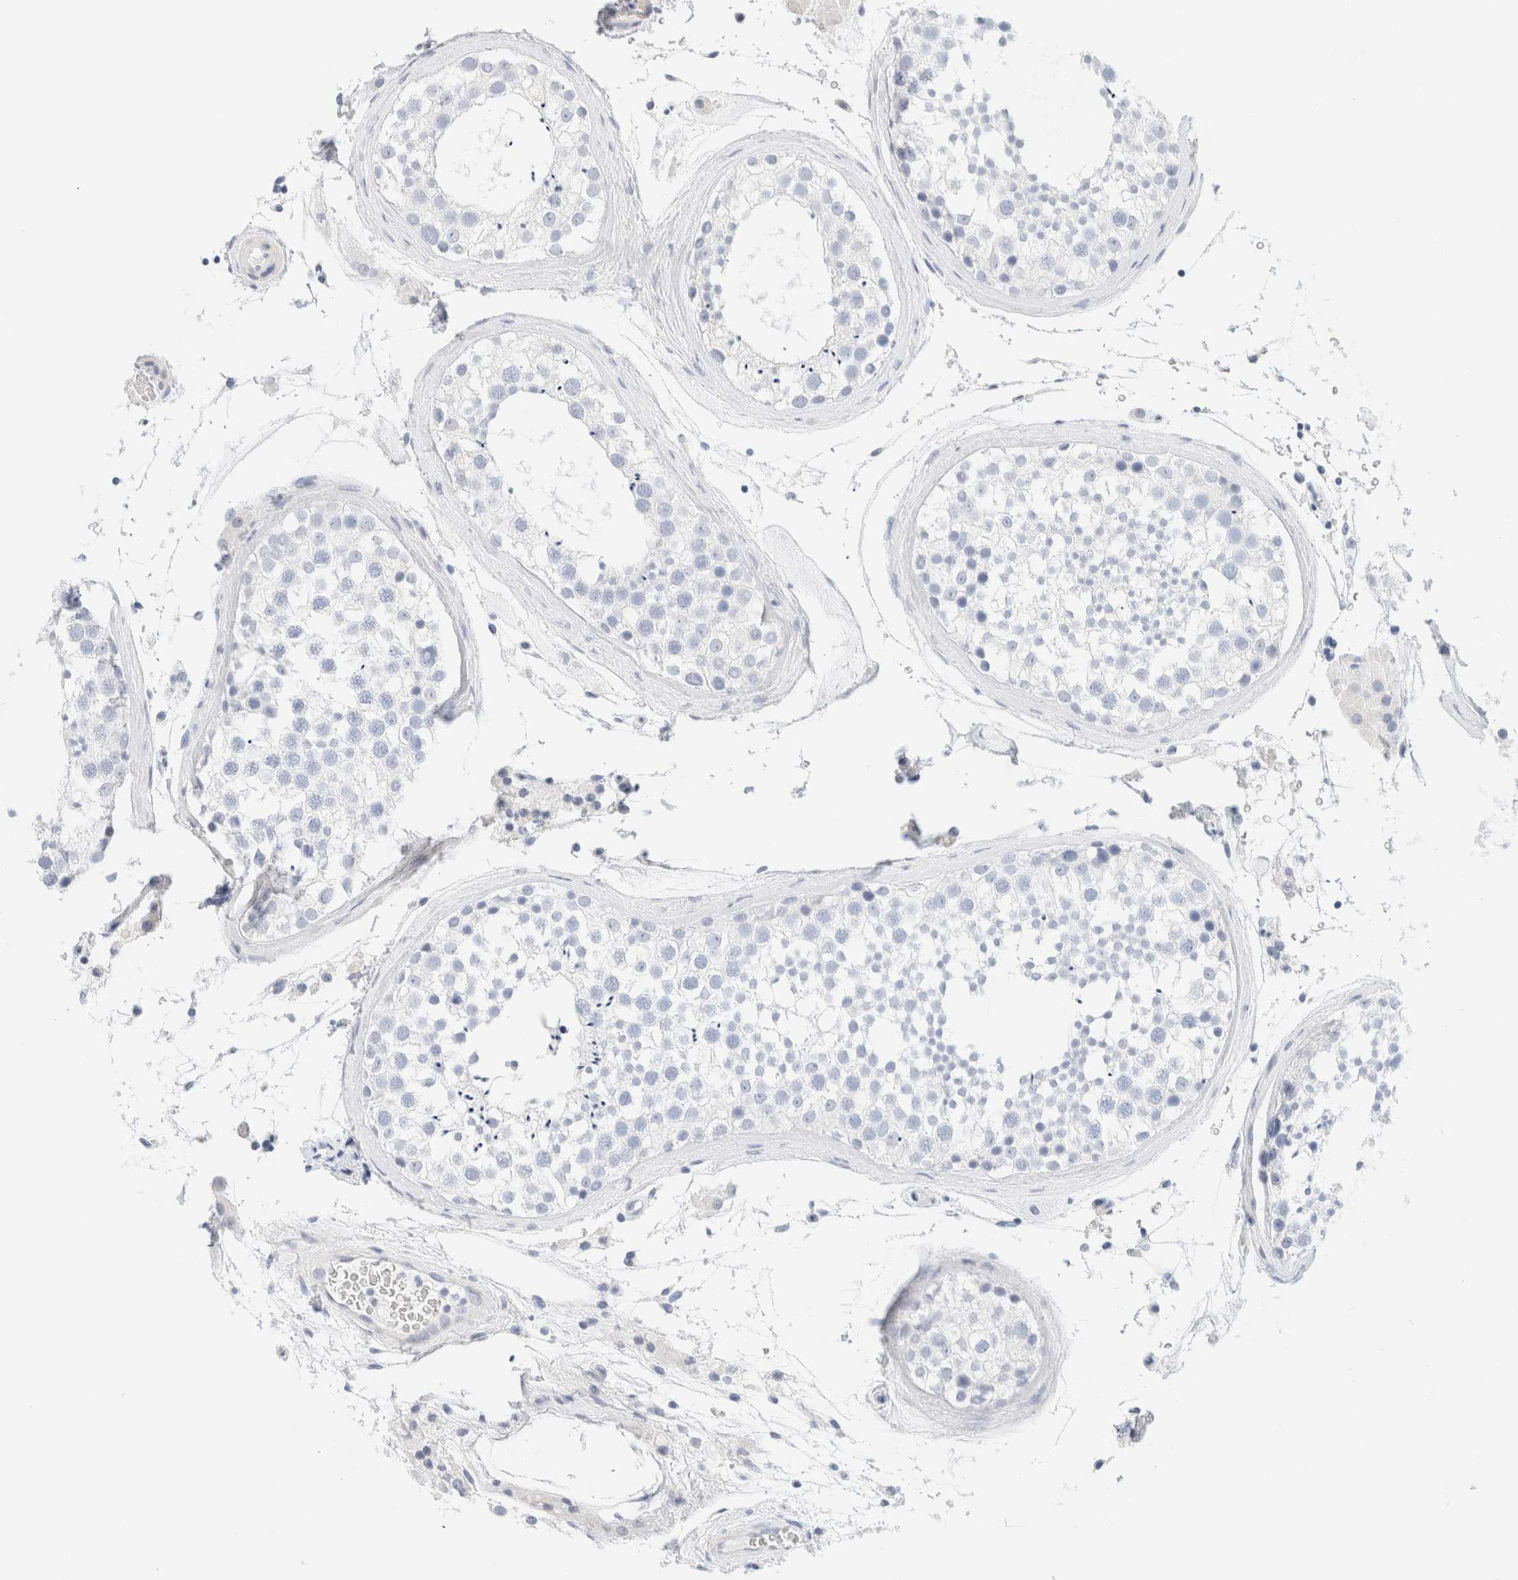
{"staining": {"intensity": "negative", "quantity": "none", "location": "none"}, "tissue": "testis", "cell_type": "Cells in seminiferous ducts", "image_type": "normal", "snomed": [{"axis": "morphology", "description": "Normal tissue, NOS"}, {"axis": "topography", "description": "Testis"}], "caption": "Photomicrograph shows no significant protein positivity in cells in seminiferous ducts of normal testis.", "gene": "DPYS", "patient": {"sex": "male", "age": 46}}